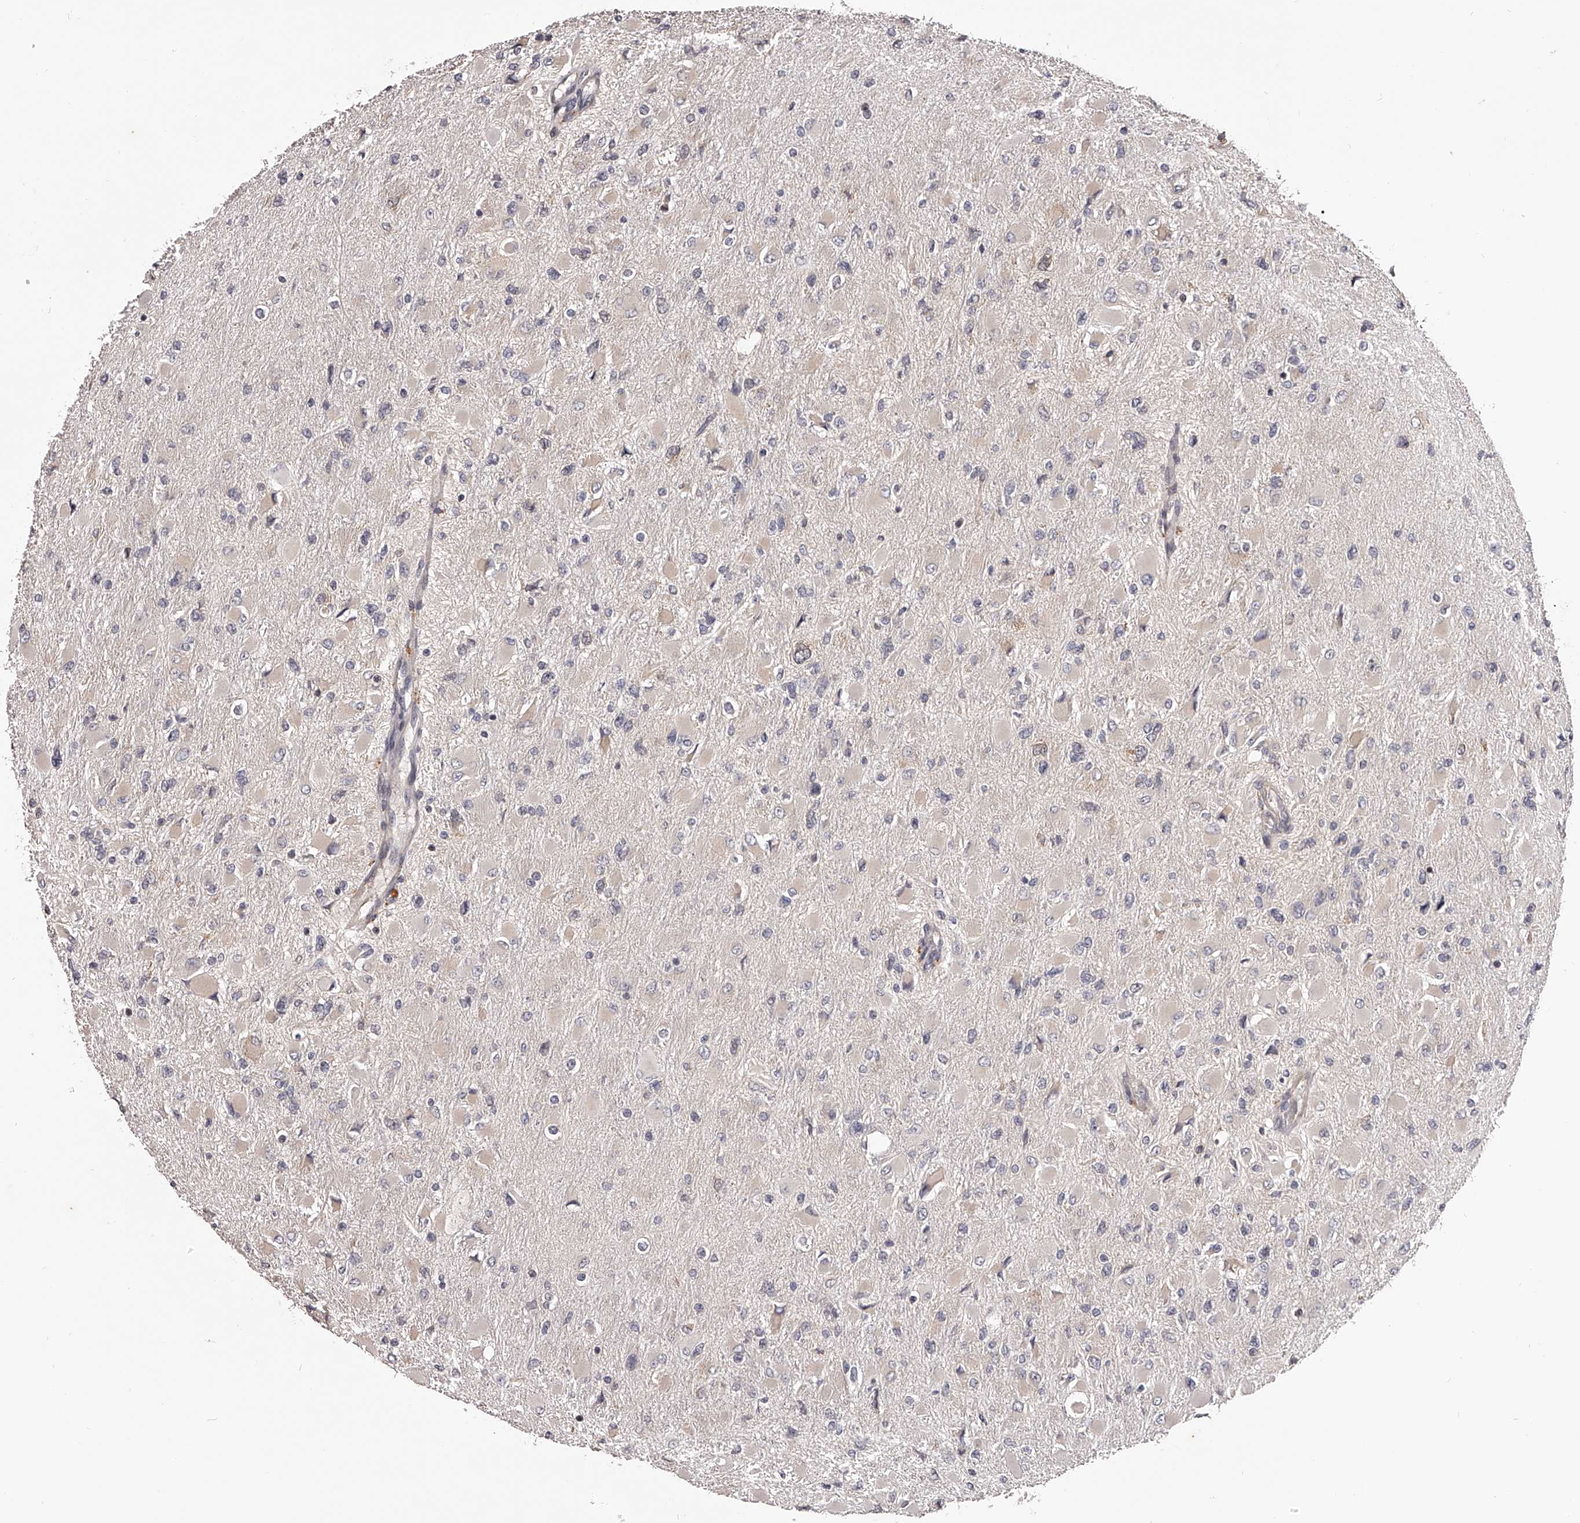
{"staining": {"intensity": "negative", "quantity": "none", "location": "none"}, "tissue": "glioma", "cell_type": "Tumor cells", "image_type": "cancer", "snomed": [{"axis": "morphology", "description": "Glioma, malignant, High grade"}, {"axis": "topography", "description": "Cerebral cortex"}], "caption": "An image of high-grade glioma (malignant) stained for a protein reveals no brown staining in tumor cells. The staining was performed using DAB to visualize the protein expression in brown, while the nuclei were stained in blue with hematoxylin (Magnification: 20x).", "gene": "PFDN2", "patient": {"sex": "female", "age": 36}}